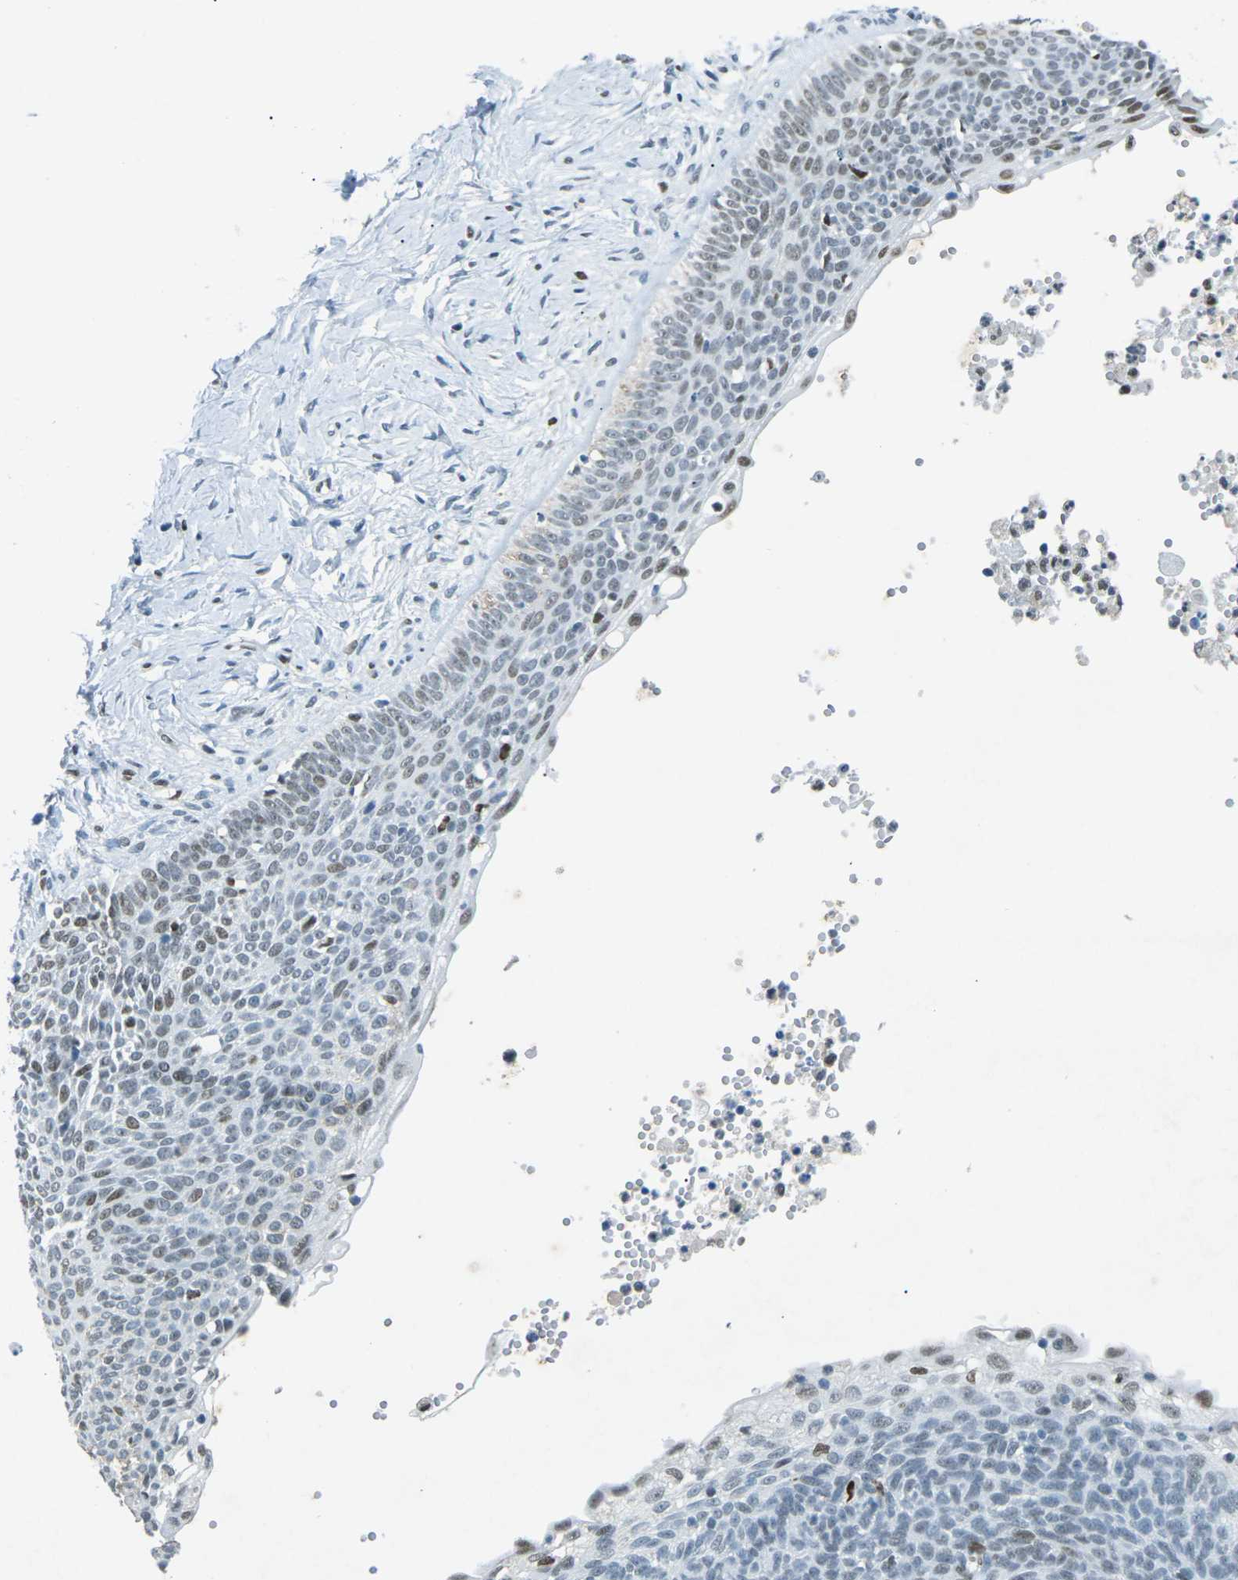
{"staining": {"intensity": "moderate", "quantity": ">75%", "location": "nuclear"}, "tissue": "skin cancer", "cell_type": "Tumor cells", "image_type": "cancer", "snomed": [{"axis": "morphology", "description": "Normal tissue, NOS"}, {"axis": "morphology", "description": "Basal cell carcinoma"}, {"axis": "topography", "description": "Skin"}], "caption": "About >75% of tumor cells in human skin basal cell carcinoma exhibit moderate nuclear protein staining as visualized by brown immunohistochemical staining.", "gene": "RB1", "patient": {"sex": "male", "age": 87}}